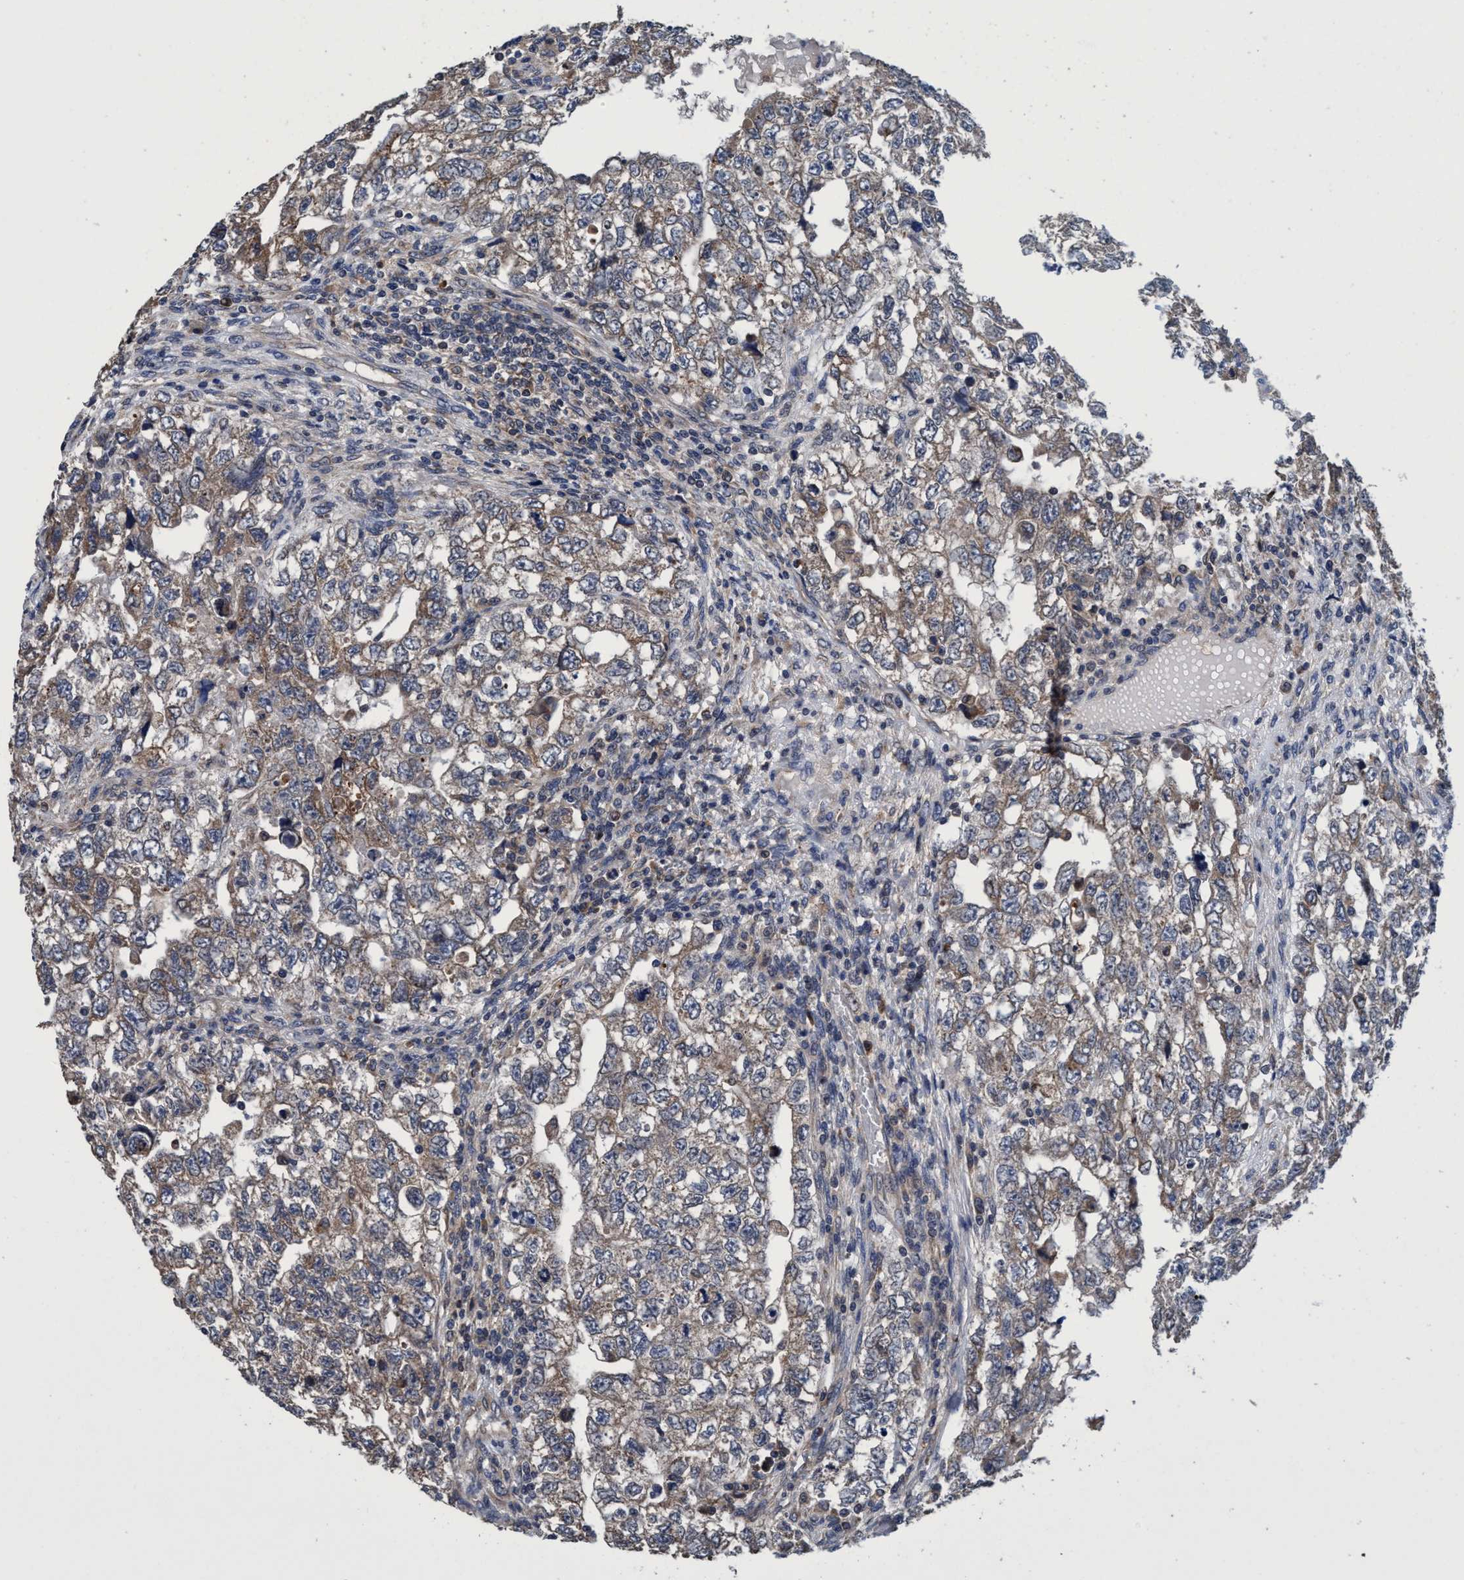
{"staining": {"intensity": "weak", "quantity": "<25%", "location": "cytoplasmic/membranous"}, "tissue": "testis cancer", "cell_type": "Tumor cells", "image_type": "cancer", "snomed": [{"axis": "morphology", "description": "Carcinoma, Embryonal, NOS"}, {"axis": "topography", "description": "Testis"}], "caption": "Immunohistochemistry micrograph of neoplastic tissue: human testis cancer stained with DAB exhibits no significant protein staining in tumor cells.", "gene": "CALCOCO2", "patient": {"sex": "male", "age": 36}}